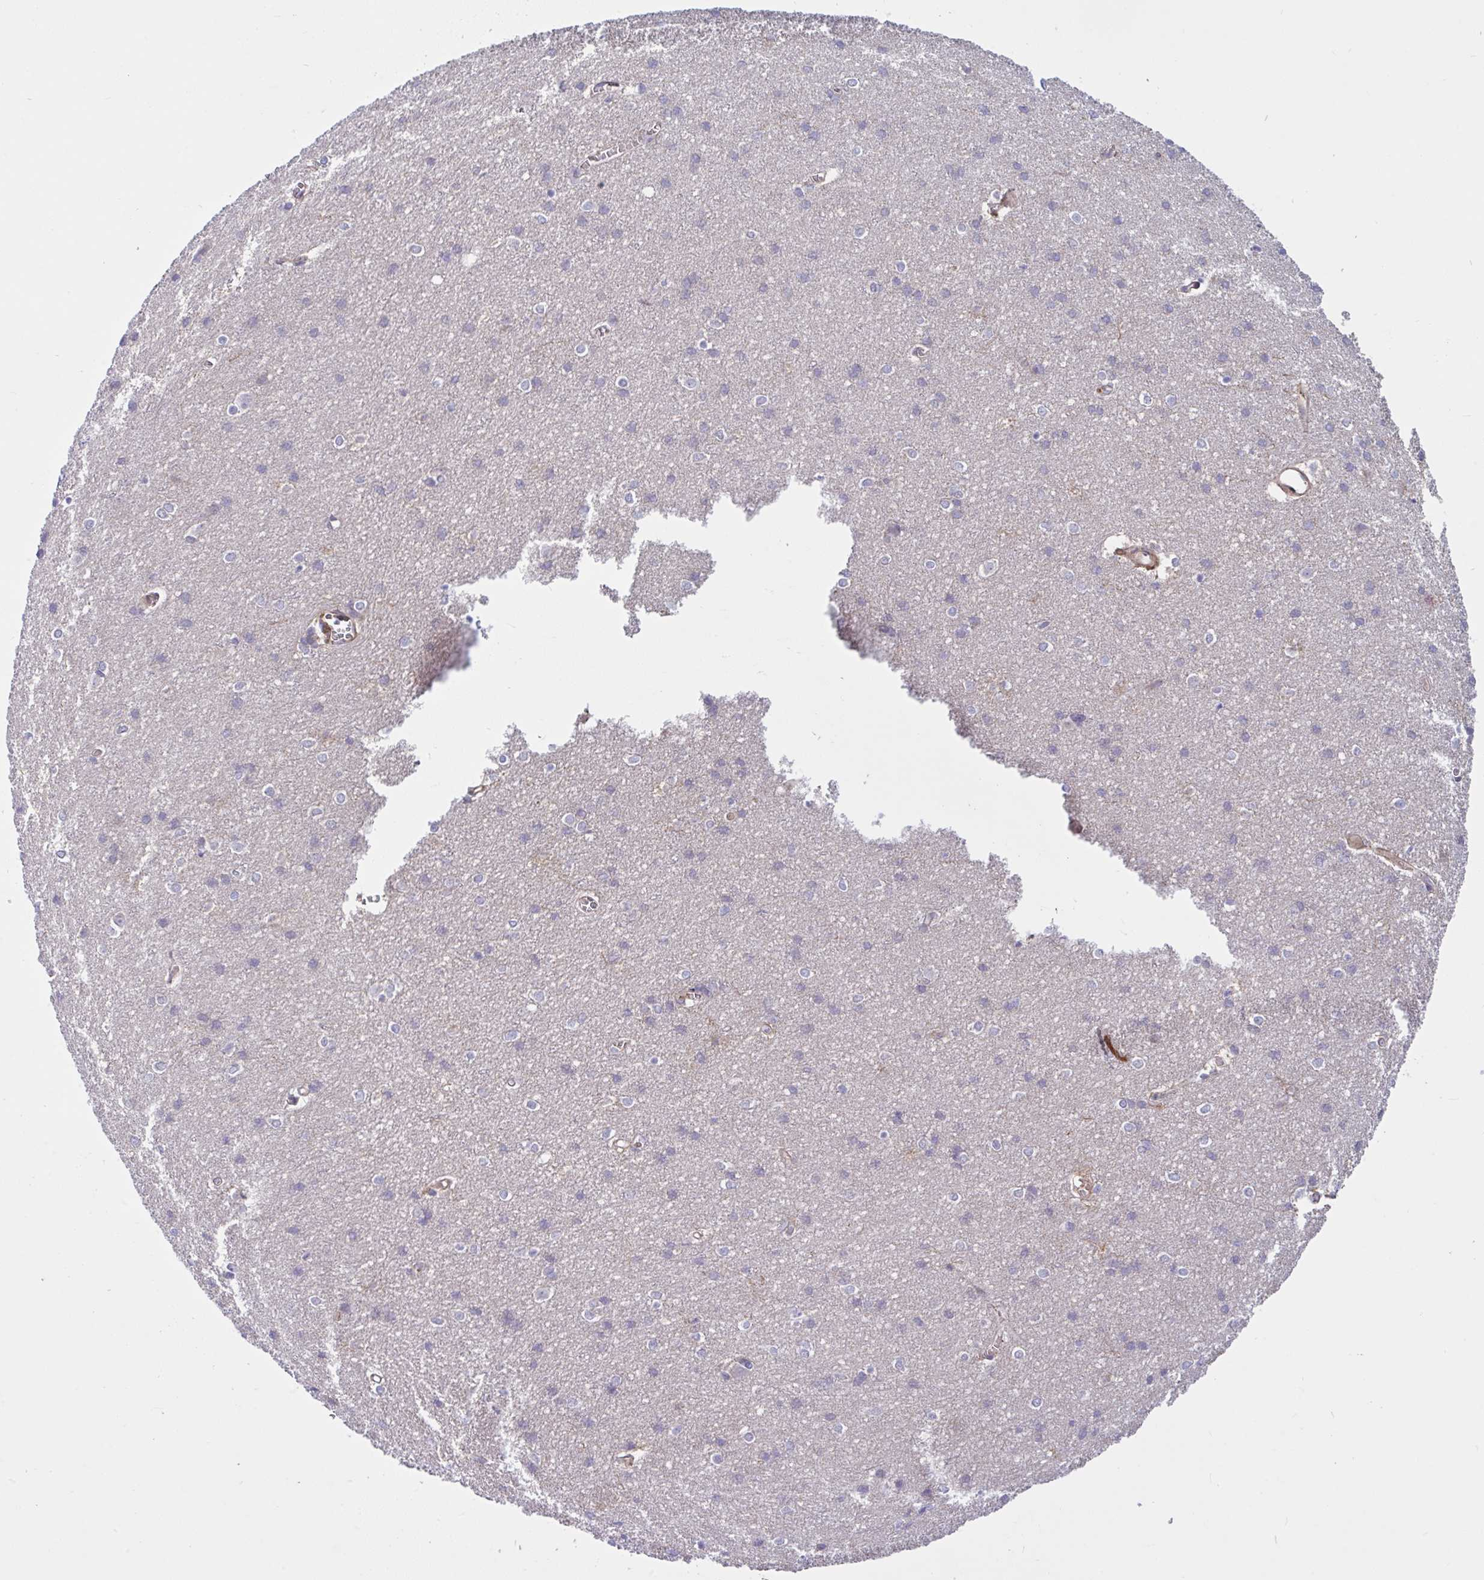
{"staining": {"intensity": "negative", "quantity": "none", "location": "none"}, "tissue": "cerebral cortex", "cell_type": "Endothelial cells", "image_type": "normal", "snomed": [{"axis": "morphology", "description": "Normal tissue, NOS"}, {"axis": "topography", "description": "Cerebral cortex"}], "caption": "This is an immunohistochemistry histopathology image of benign human cerebral cortex. There is no expression in endothelial cells.", "gene": "TANK", "patient": {"sex": "male", "age": 37}}